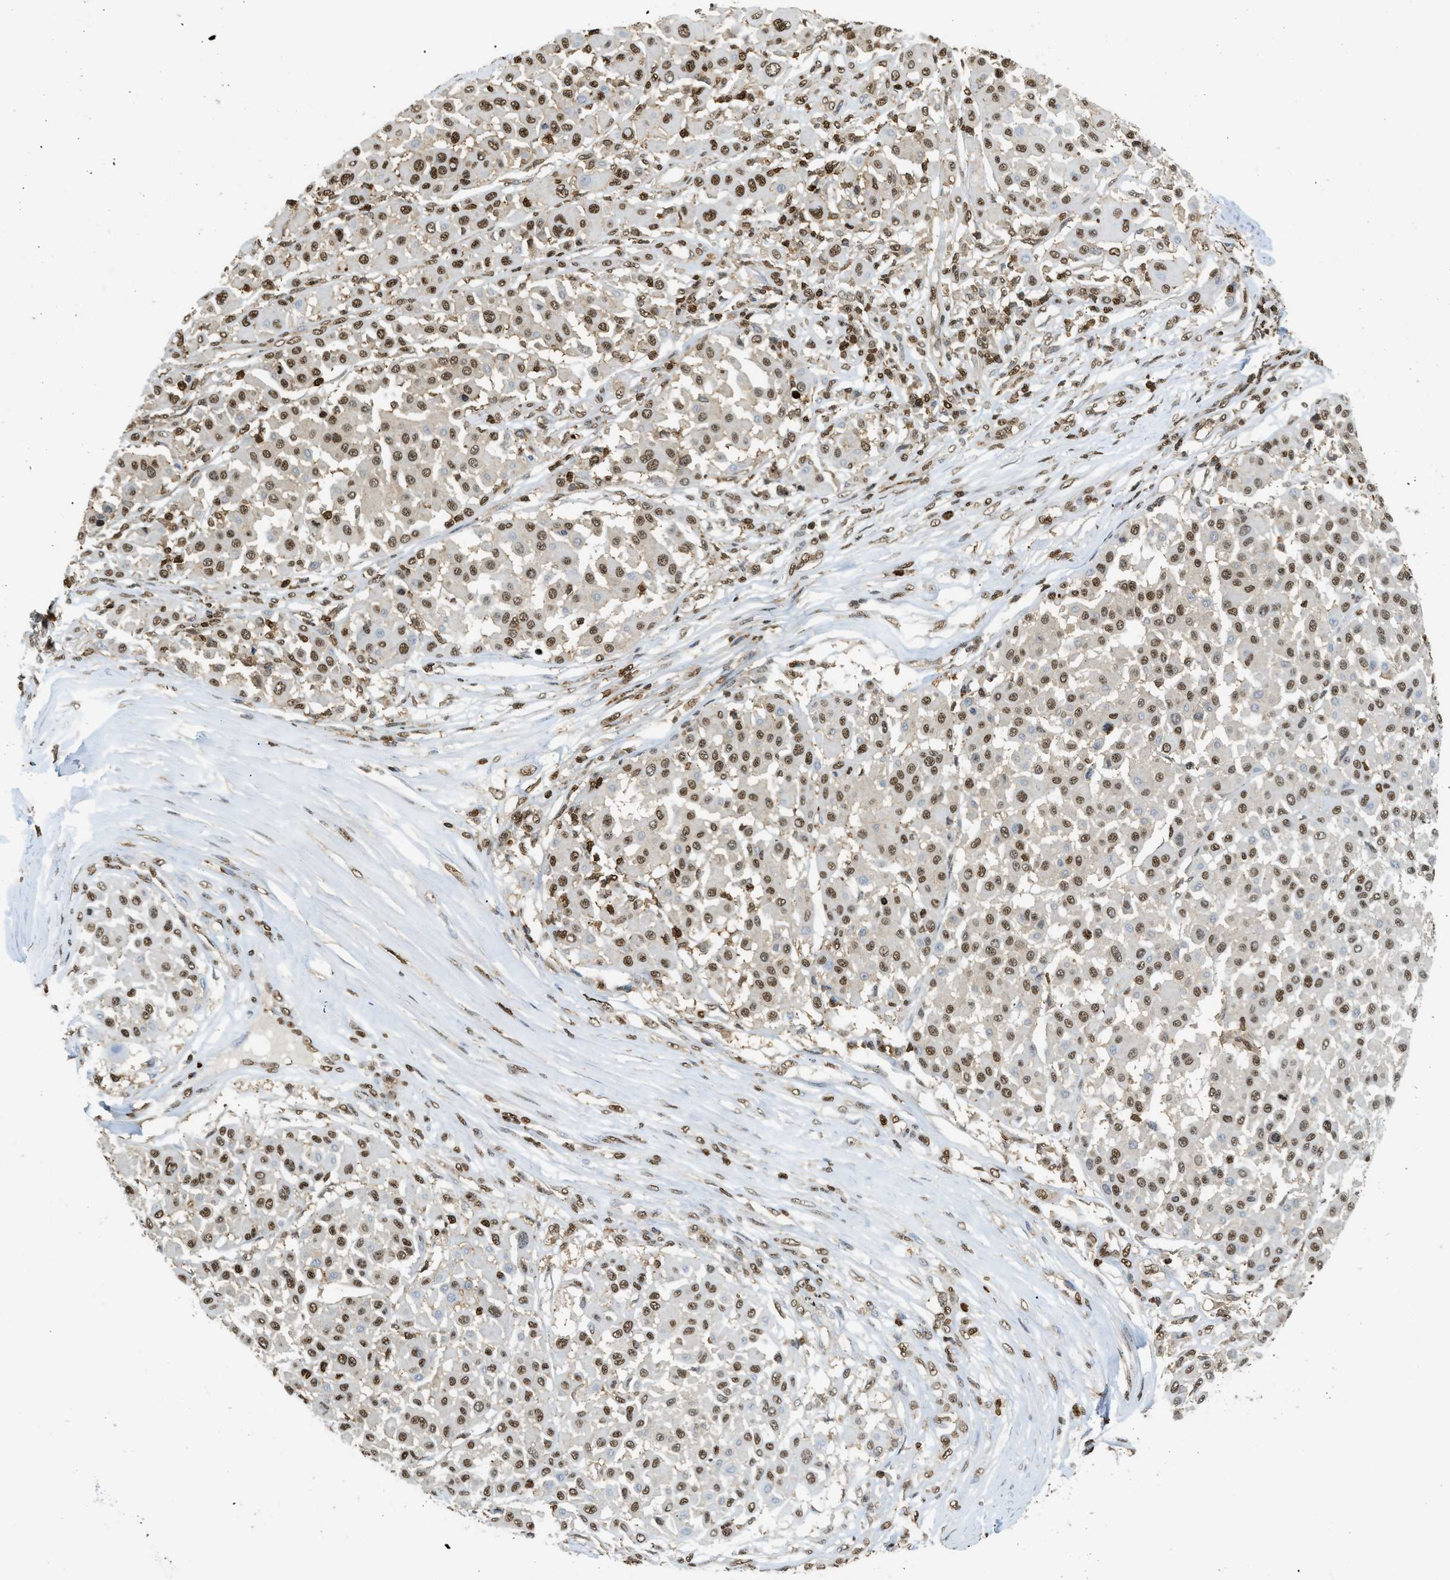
{"staining": {"intensity": "moderate", "quantity": ">75%", "location": "nuclear"}, "tissue": "melanoma", "cell_type": "Tumor cells", "image_type": "cancer", "snomed": [{"axis": "morphology", "description": "Malignant melanoma, Metastatic site"}, {"axis": "topography", "description": "Soft tissue"}], "caption": "Melanoma tissue shows moderate nuclear staining in about >75% of tumor cells, visualized by immunohistochemistry.", "gene": "NR5A2", "patient": {"sex": "male", "age": 41}}